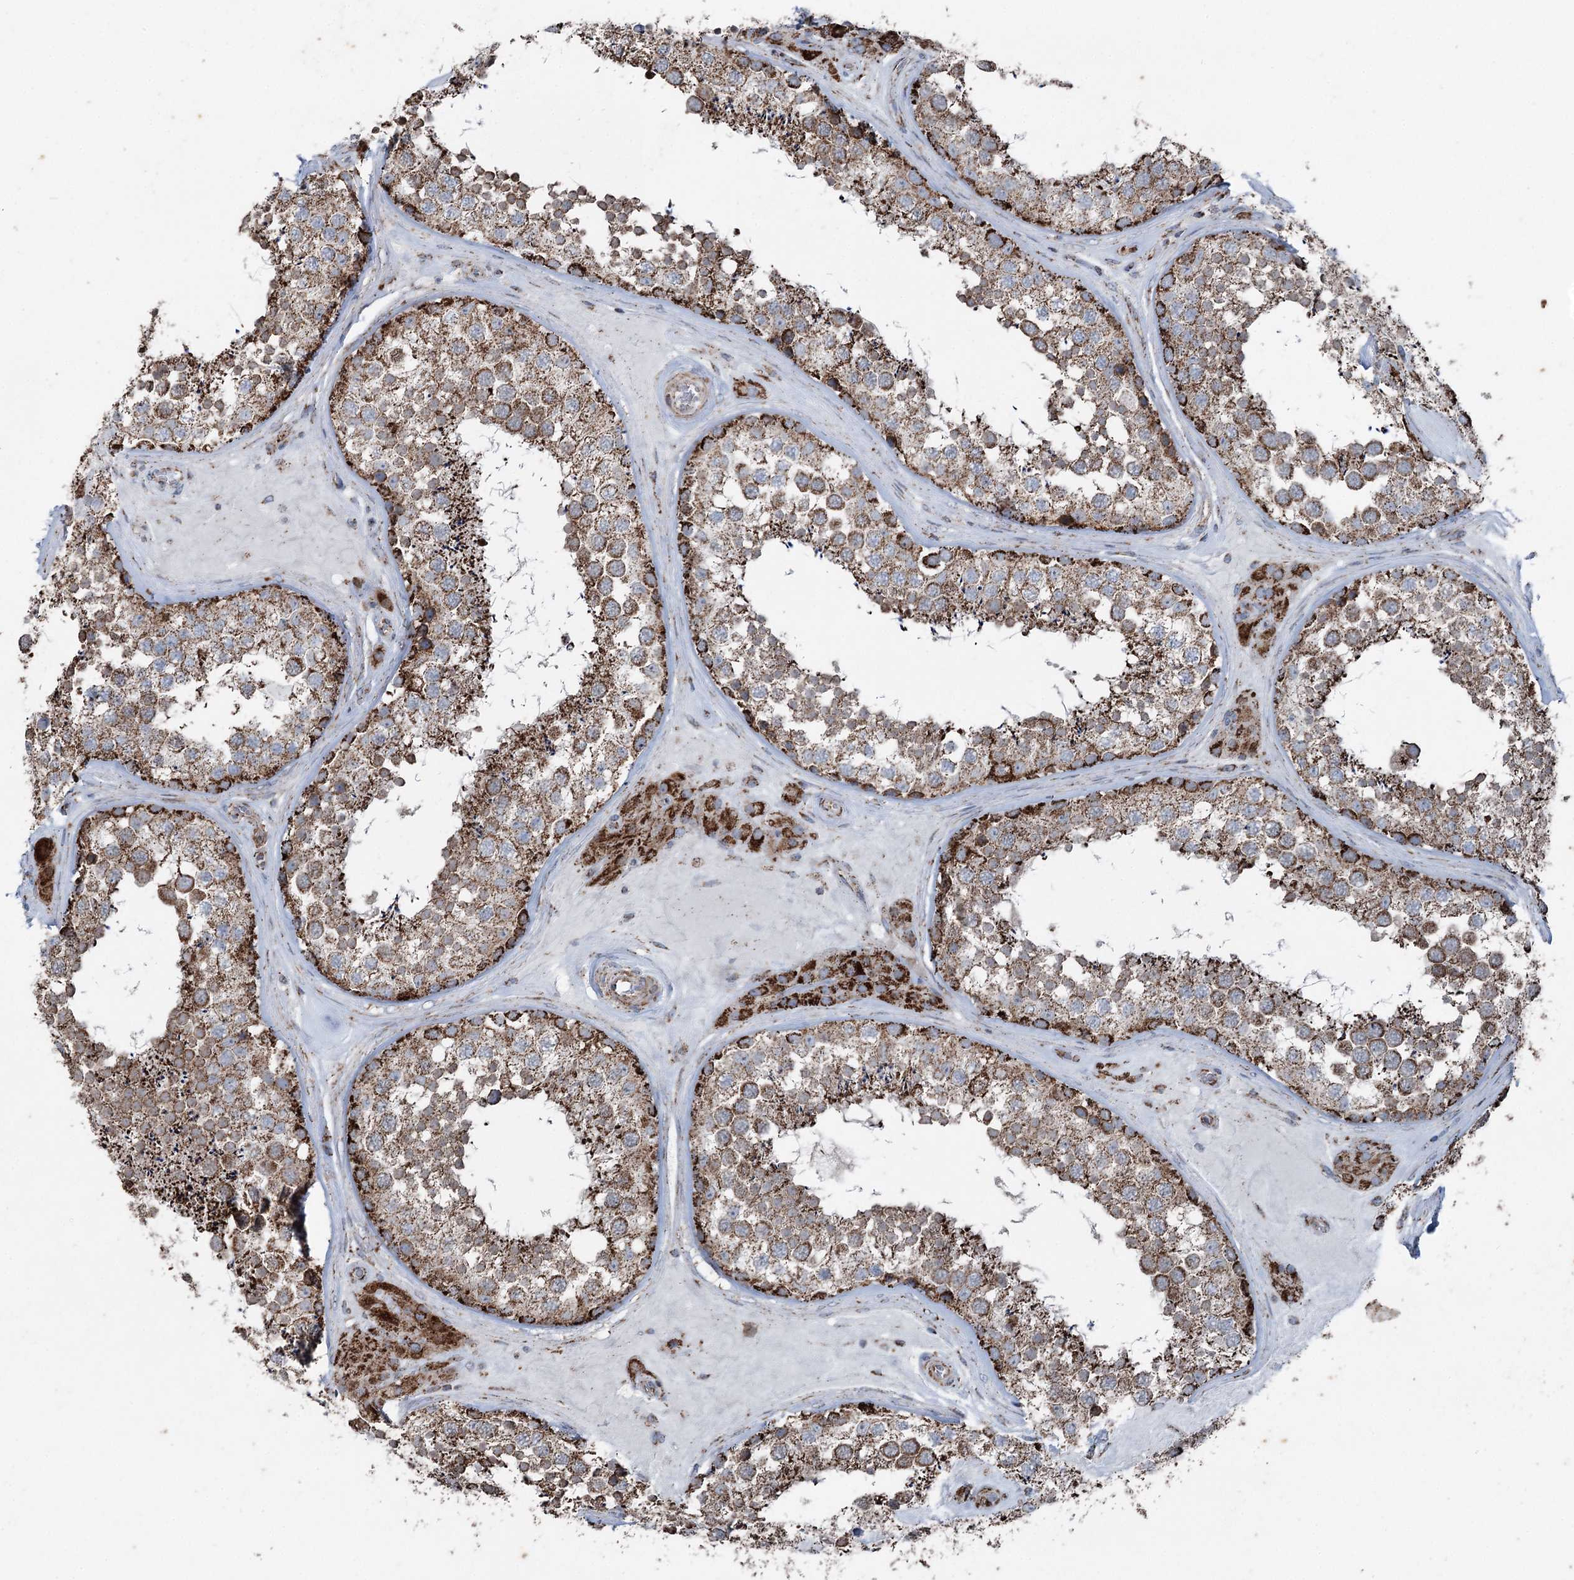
{"staining": {"intensity": "strong", "quantity": ">75%", "location": "cytoplasmic/membranous"}, "tissue": "testis", "cell_type": "Cells in seminiferous ducts", "image_type": "normal", "snomed": [{"axis": "morphology", "description": "Normal tissue, NOS"}, {"axis": "topography", "description": "Testis"}], "caption": "High-power microscopy captured an IHC image of unremarkable testis, revealing strong cytoplasmic/membranous expression in approximately >75% of cells in seminiferous ducts.", "gene": "UCN3", "patient": {"sex": "male", "age": 46}}